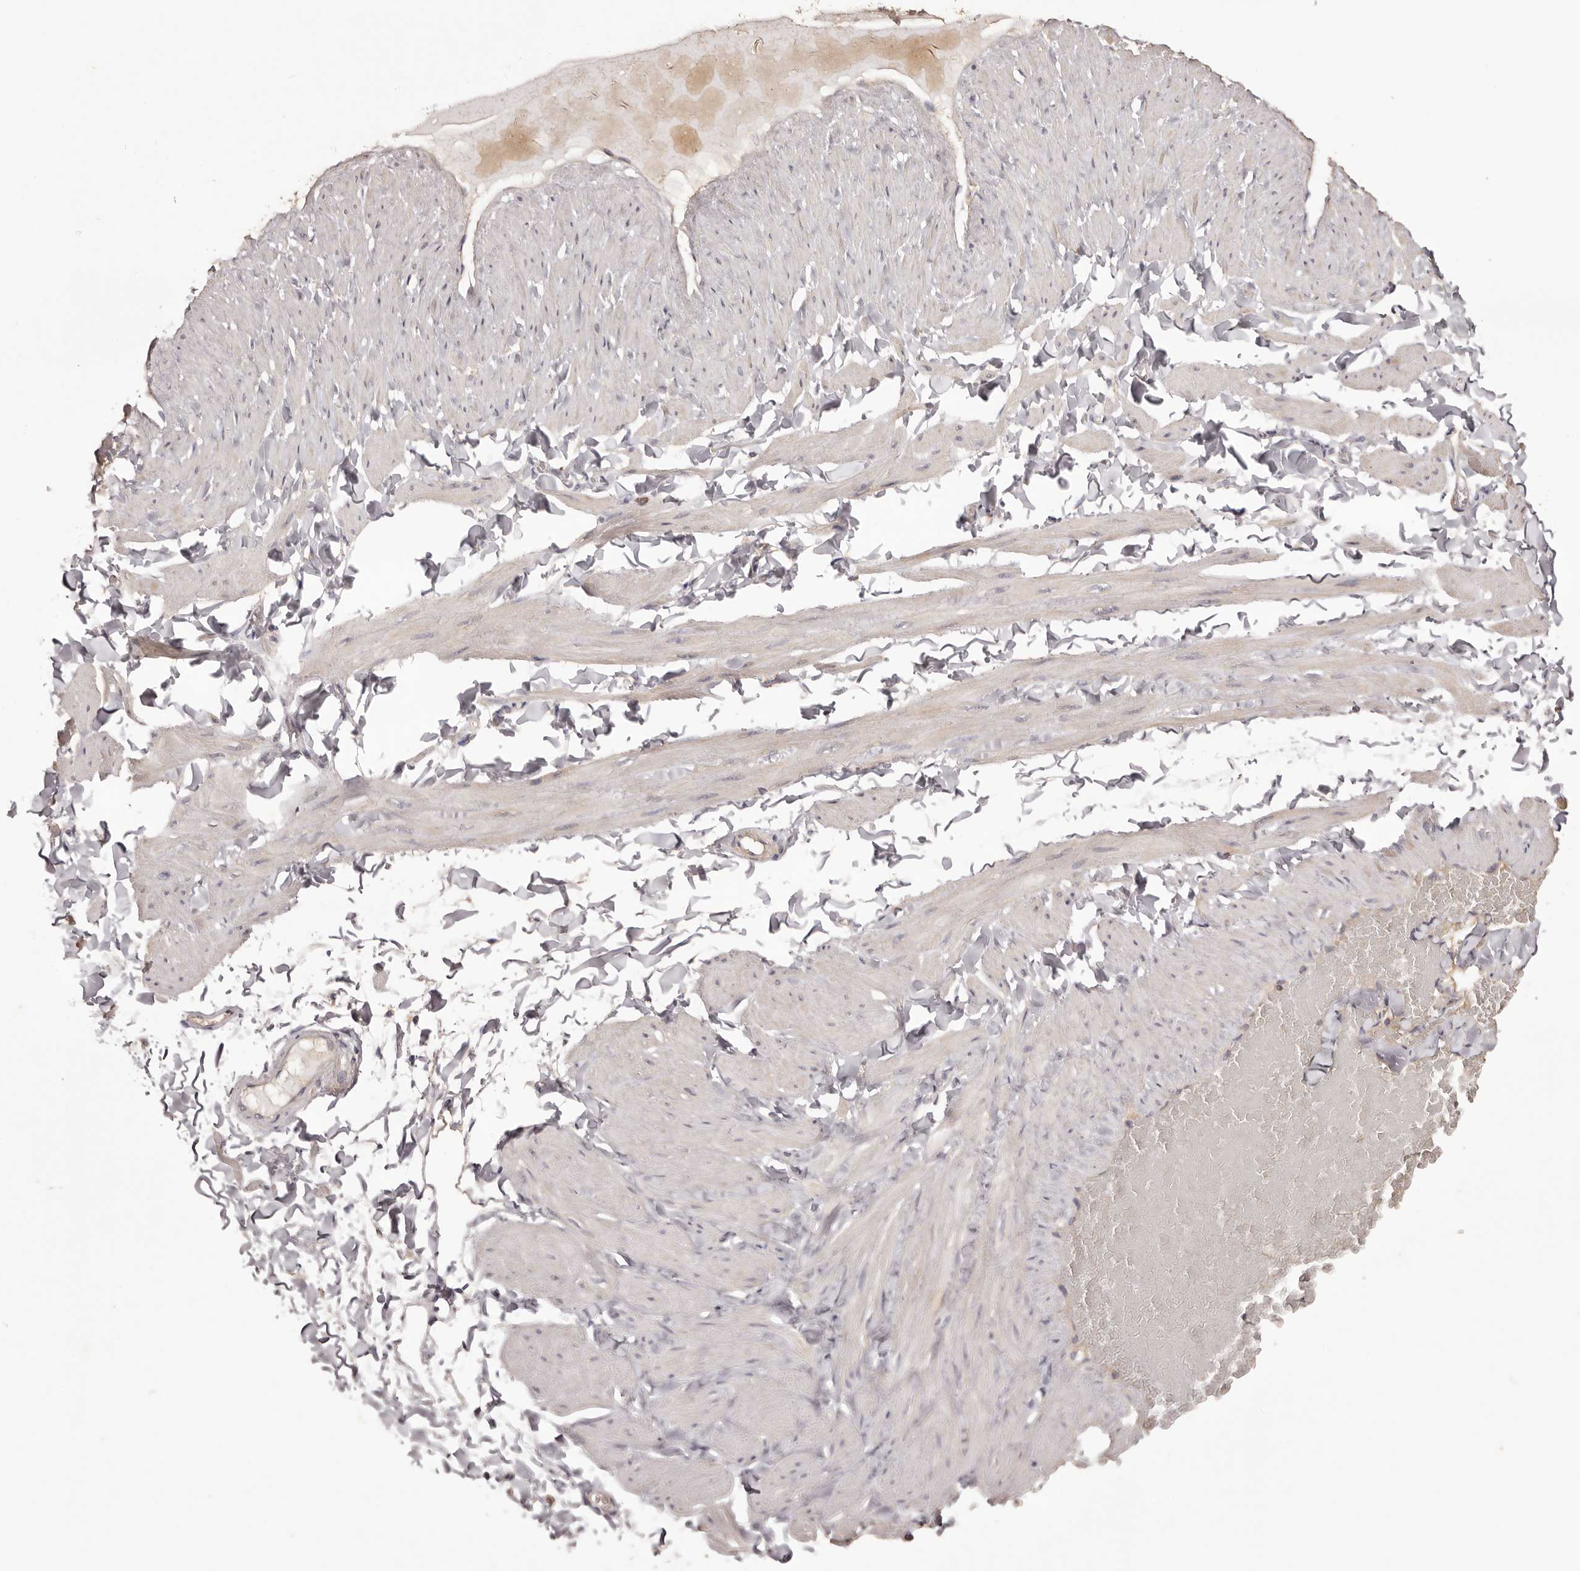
{"staining": {"intensity": "weak", "quantity": "25%-75%", "location": "cytoplasmic/membranous"}, "tissue": "adipose tissue", "cell_type": "Adipocytes", "image_type": "normal", "snomed": [{"axis": "morphology", "description": "Normal tissue, NOS"}, {"axis": "topography", "description": "Adipose tissue"}, {"axis": "topography", "description": "Vascular tissue"}, {"axis": "topography", "description": "Peripheral nerve tissue"}], "caption": "Protein staining shows weak cytoplasmic/membranous staining in about 25%-75% of adipocytes in benign adipose tissue.", "gene": "ETNK1", "patient": {"sex": "male", "age": 25}}